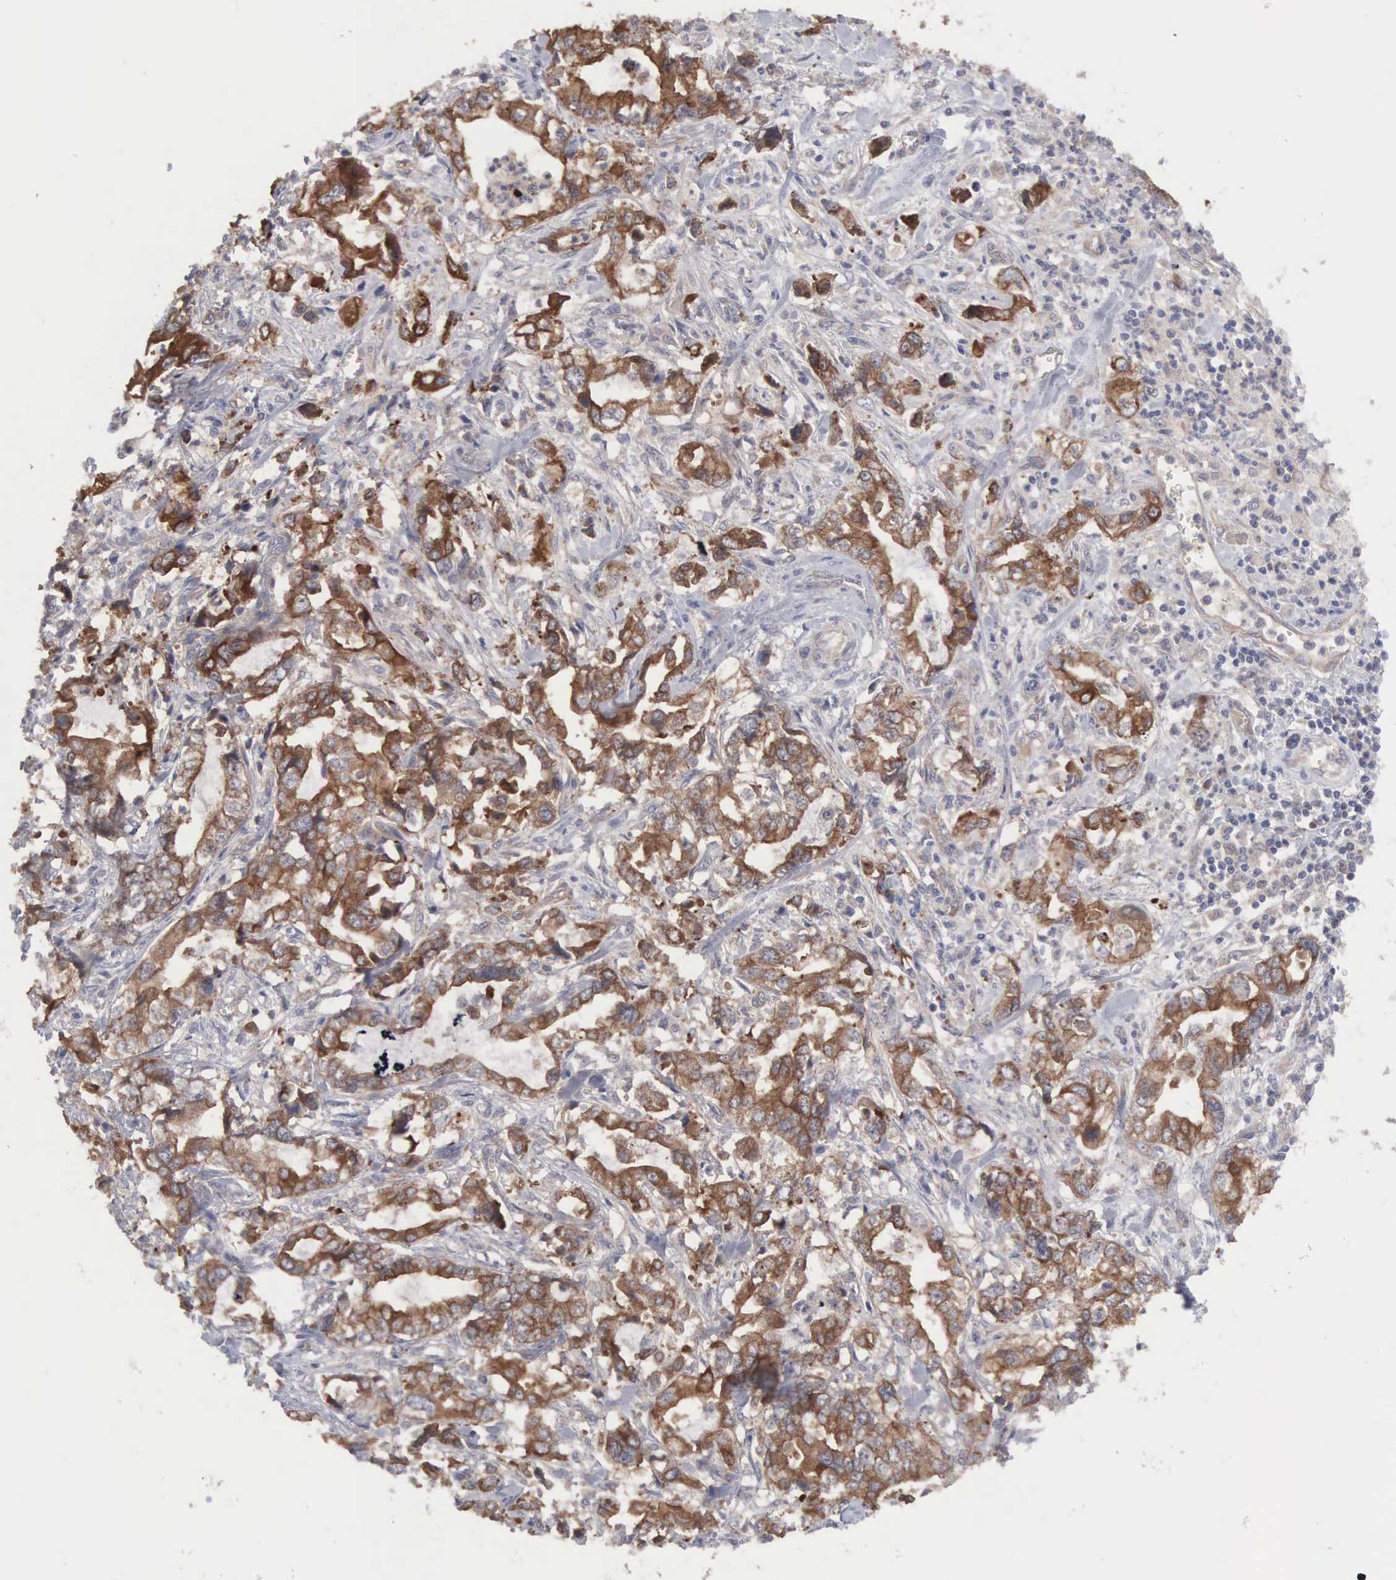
{"staining": {"intensity": "strong", "quantity": ">75%", "location": "cytoplasmic/membranous"}, "tissue": "stomach cancer", "cell_type": "Tumor cells", "image_type": "cancer", "snomed": [{"axis": "morphology", "description": "Adenocarcinoma, NOS"}, {"axis": "topography", "description": "Pancreas"}, {"axis": "topography", "description": "Stomach, upper"}], "caption": "Immunohistochemistry (IHC) photomicrograph of neoplastic tissue: stomach cancer stained using IHC exhibits high levels of strong protein expression localized specifically in the cytoplasmic/membranous of tumor cells, appearing as a cytoplasmic/membranous brown color.", "gene": "INF2", "patient": {"sex": "male", "age": 77}}